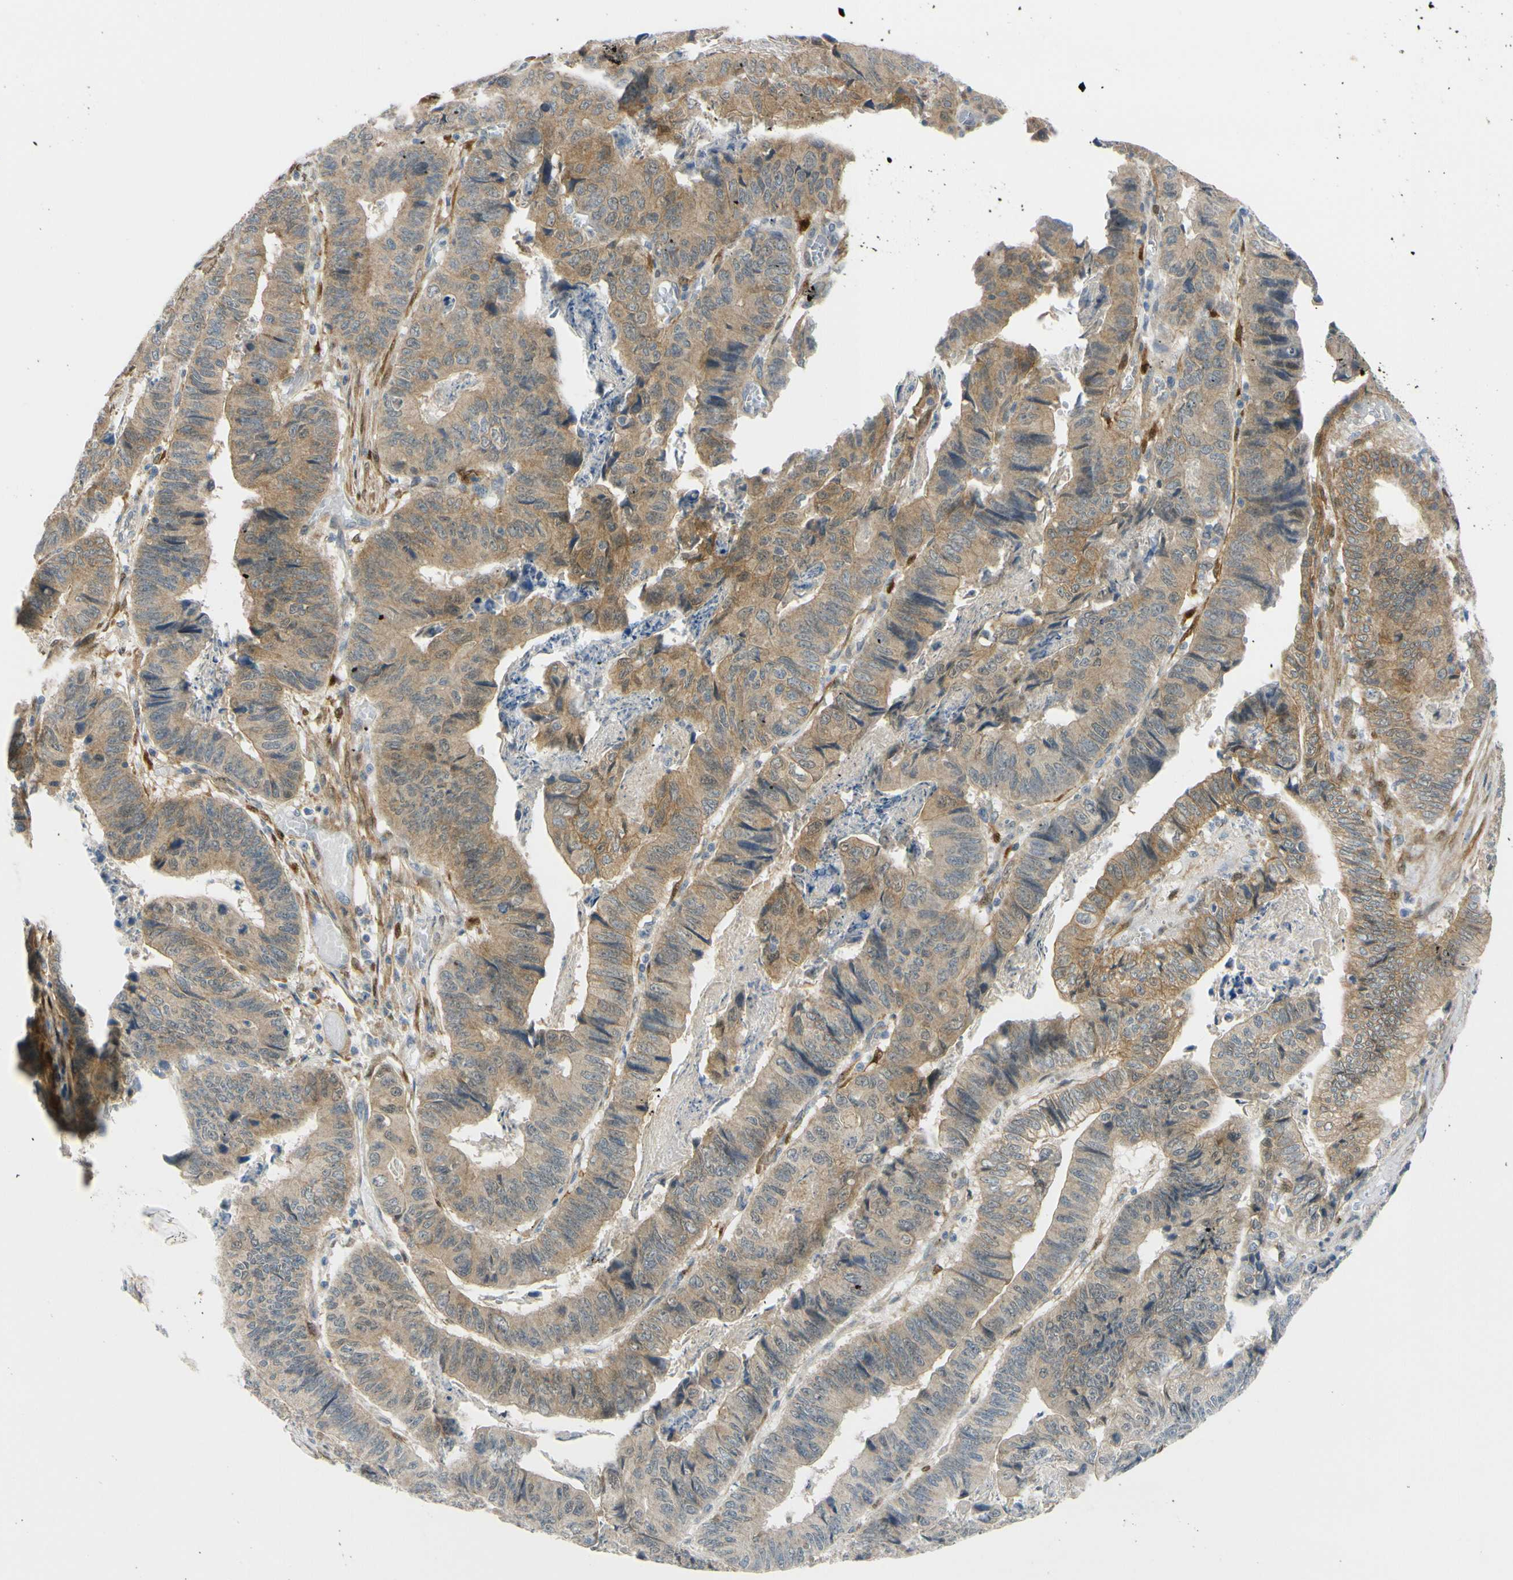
{"staining": {"intensity": "weak", "quantity": "25%-75%", "location": "cytoplasmic/membranous"}, "tissue": "stomach cancer", "cell_type": "Tumor cells", "image_type": "cancer", "snomed": [{"axis": "morphology", "description": "Adenocarcinoma, NOS"}, {"axis": "topography", "description": "Stomach, lower"}], "caption": "Weak cytoplasmic/membranous staining is seen in about 25%-75% of tumor cells in stomach adenocarcinoma. (DAB IHC with brightfield microscopy, high magnification).", "gene": "FHL2", "patient": {"sex": "male", "age": 77}}